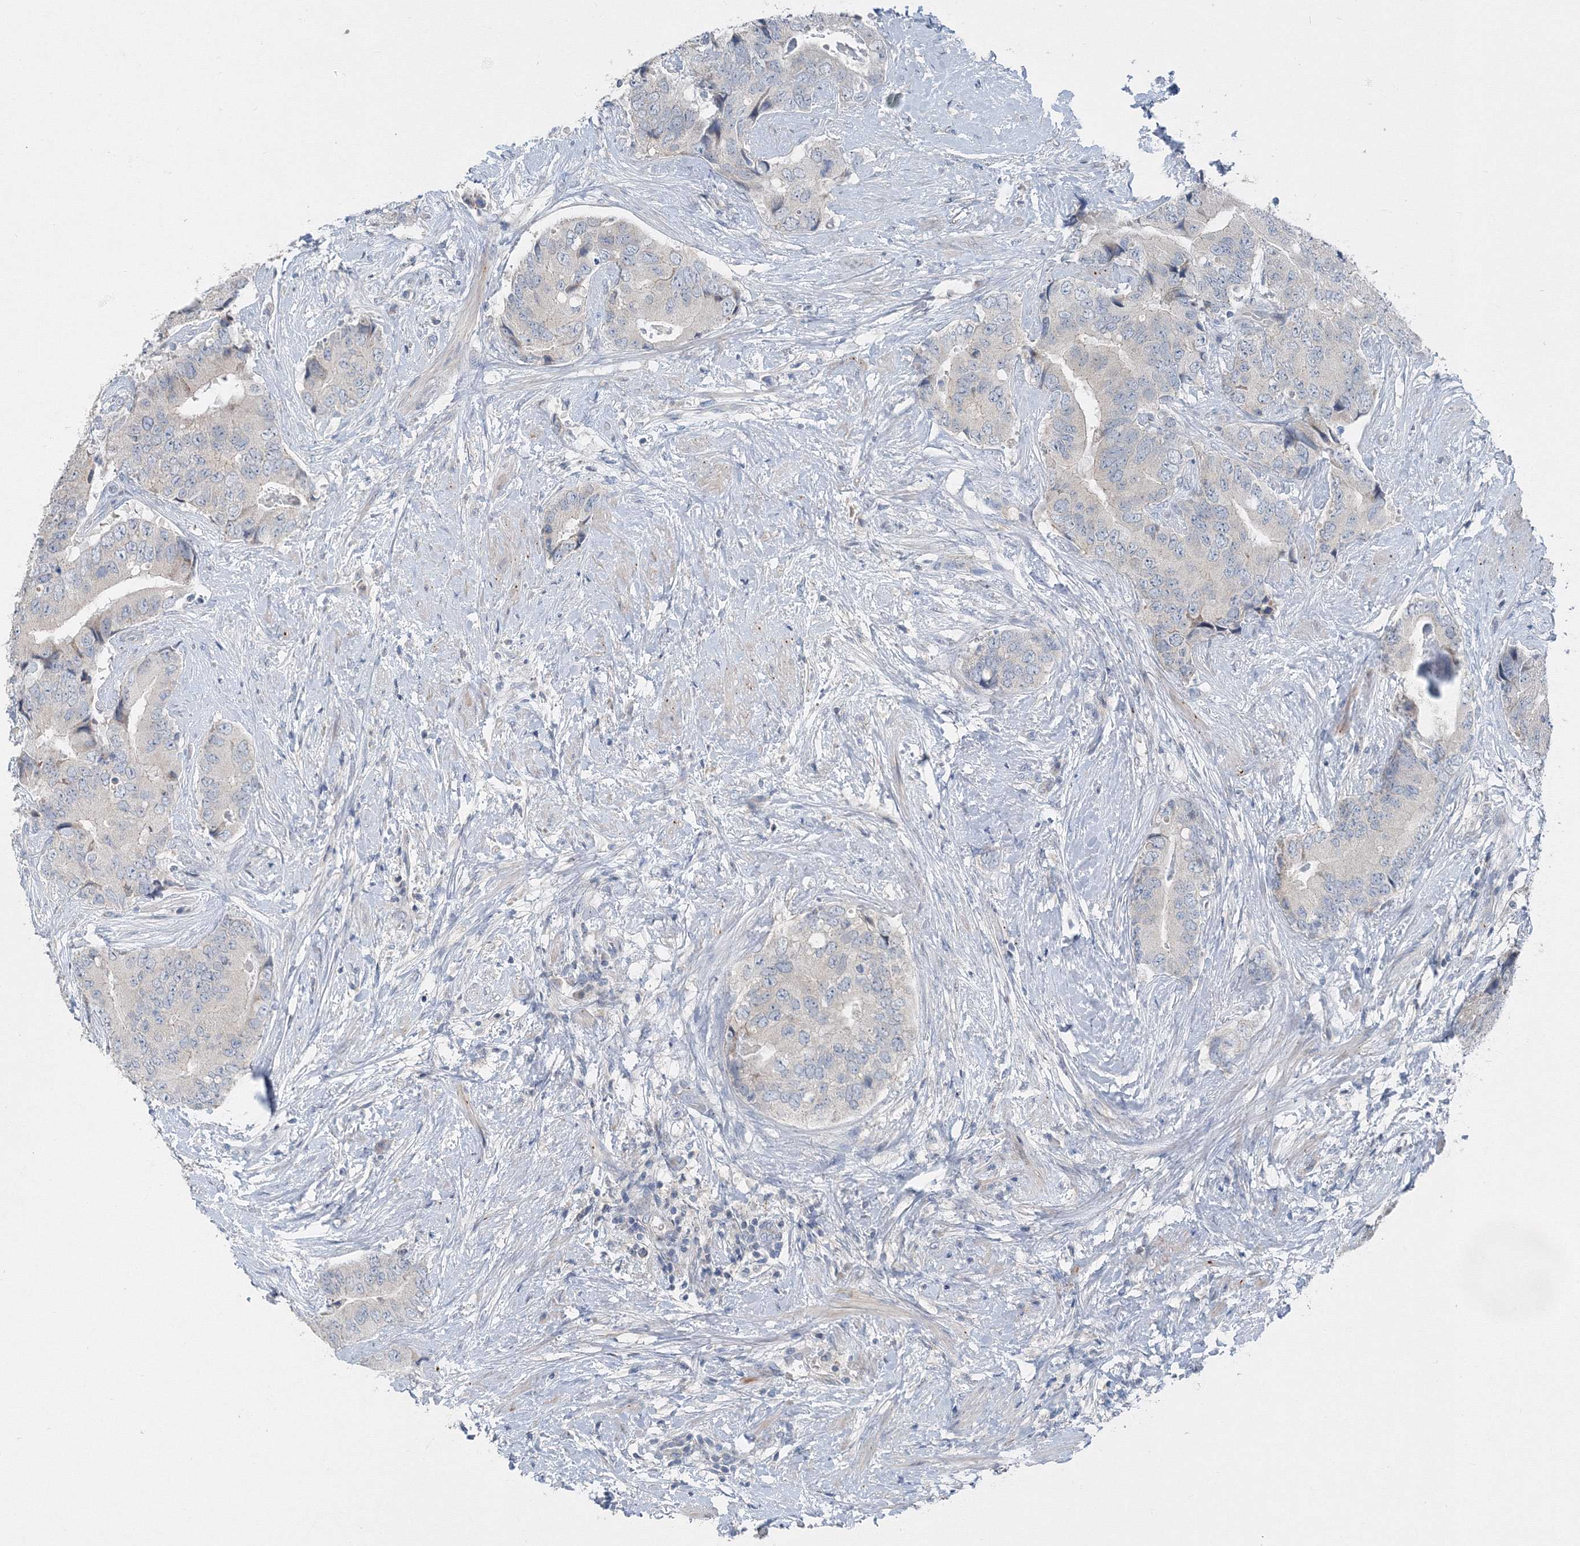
{"staining": {"intensity": "negative", "quantity": "none", "location": "none"}, "tissue": "prostate cancer", "cell_type": "Tumor cells", "image_type": "cancer", "snomed": [{"axis": "morphology", "description": "Adenocarcinoma, High grade"}, {"axis": "topography", "description": "Prostate"}], "caption": "High-grade adenocarcinoma (prostate) stained for a protein using IHC reveals no staining tumor cells.", "gene": "AASDH", "patient": {"sex": "male", "age": 70}}